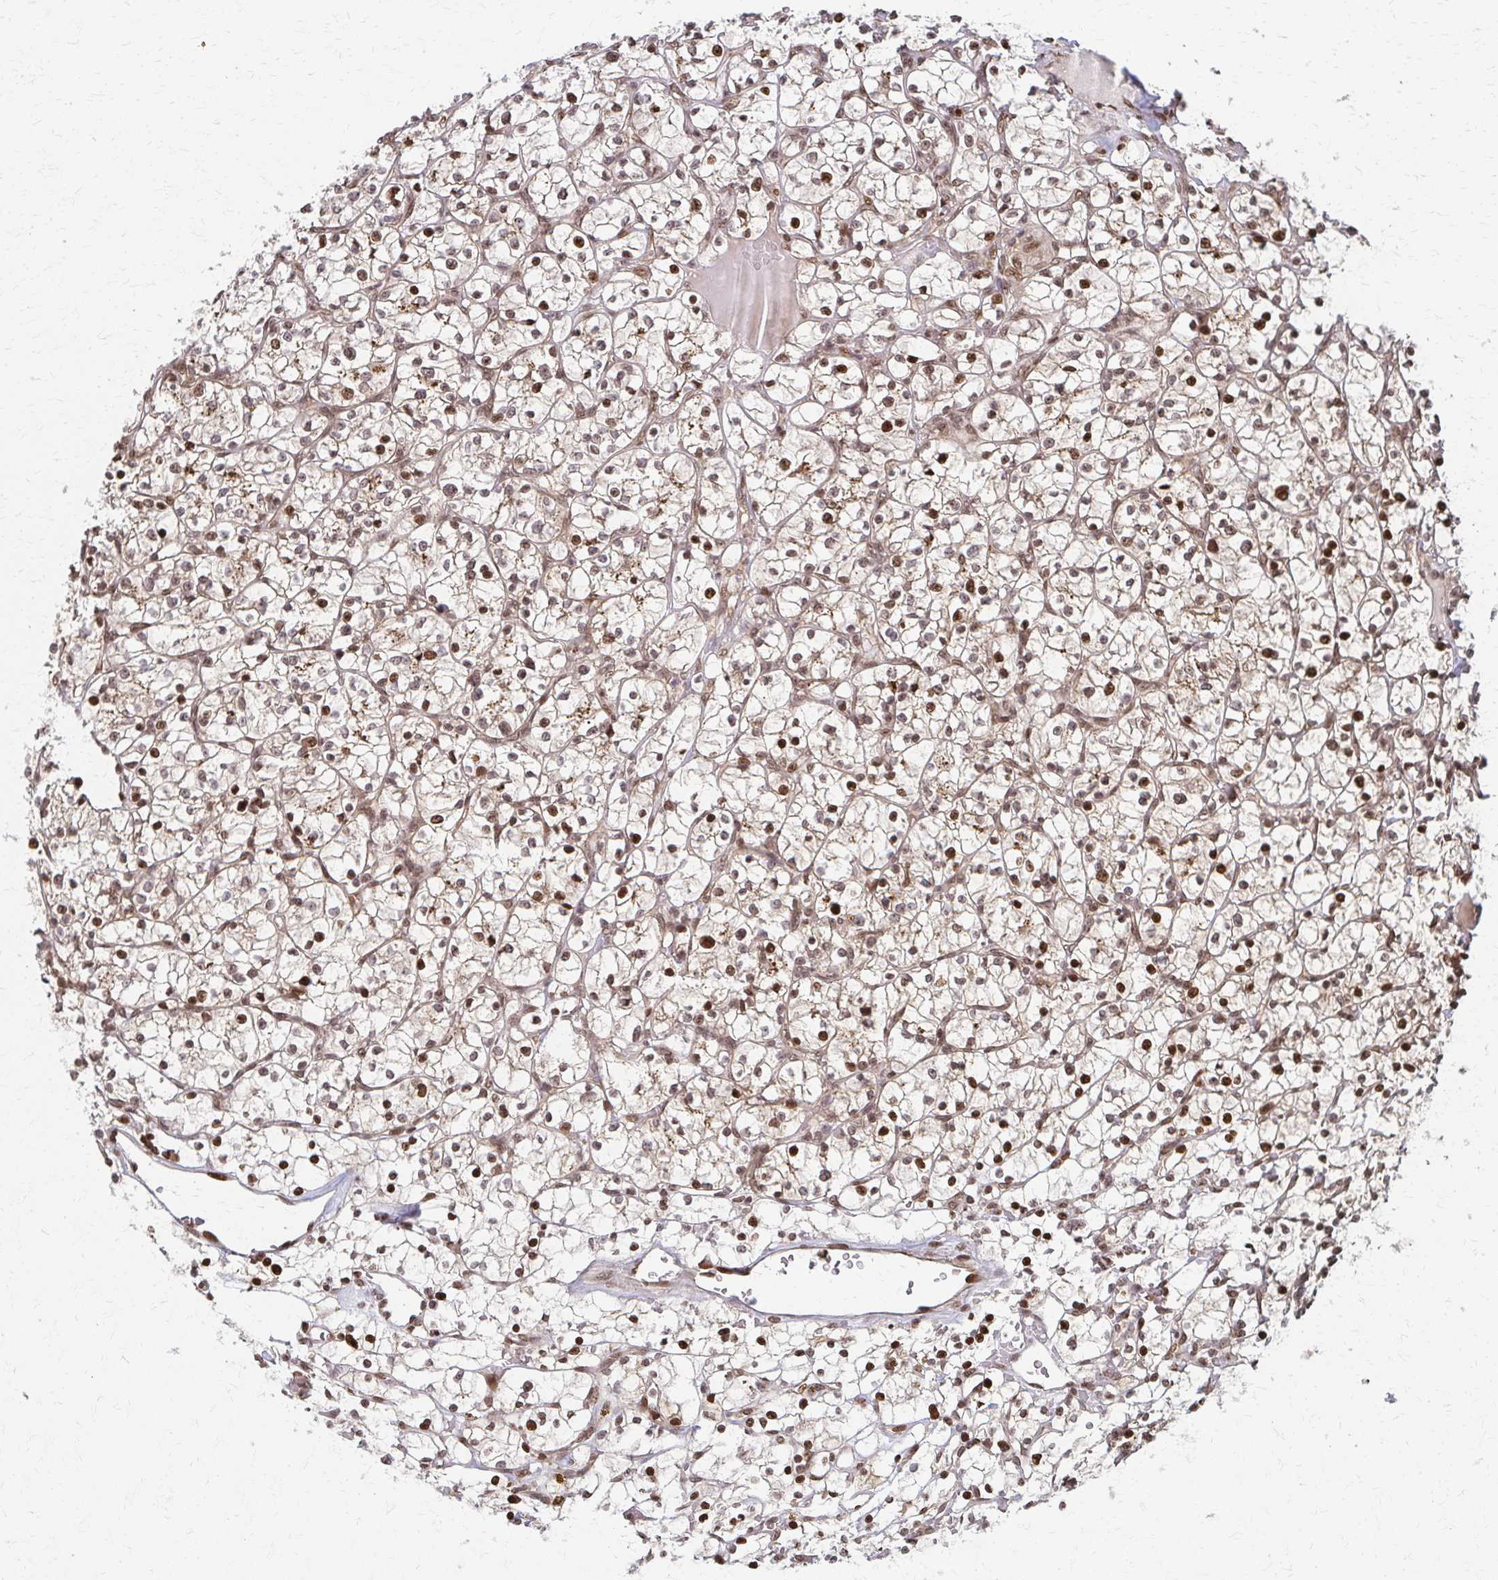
{"staining": {"intensity": "moderate", "quantity": "25%-75%", "location": "cytoplasmic/membranous,nuclear"}, "tissue": "renal cancer", "cell_type": "Tumor cells", "image_type": "cancer", "snomed": [{"axis": "morphology", "description": "Adenocarcinoma, NOS"}, {"axis": "topography", "description": "Kidney"}], "caption": "Immunohistochemistry staining of renal cancer (adenocarcinoma), which shows medium levels of moderate cytoplasmic/membranous and nuclear expression in approximately 25%-75% of tumor cells indicating moderate cytoplasmic/membranous and nuclear protein positivity. The staining was performed using DAB (3,3'-diaminobenzidine) (brown) for protein detection and nuclei were counterstained in hematoxylin (blue).", "gene": "PSMD7", "patient": {"sex": "female", "age": 64}}